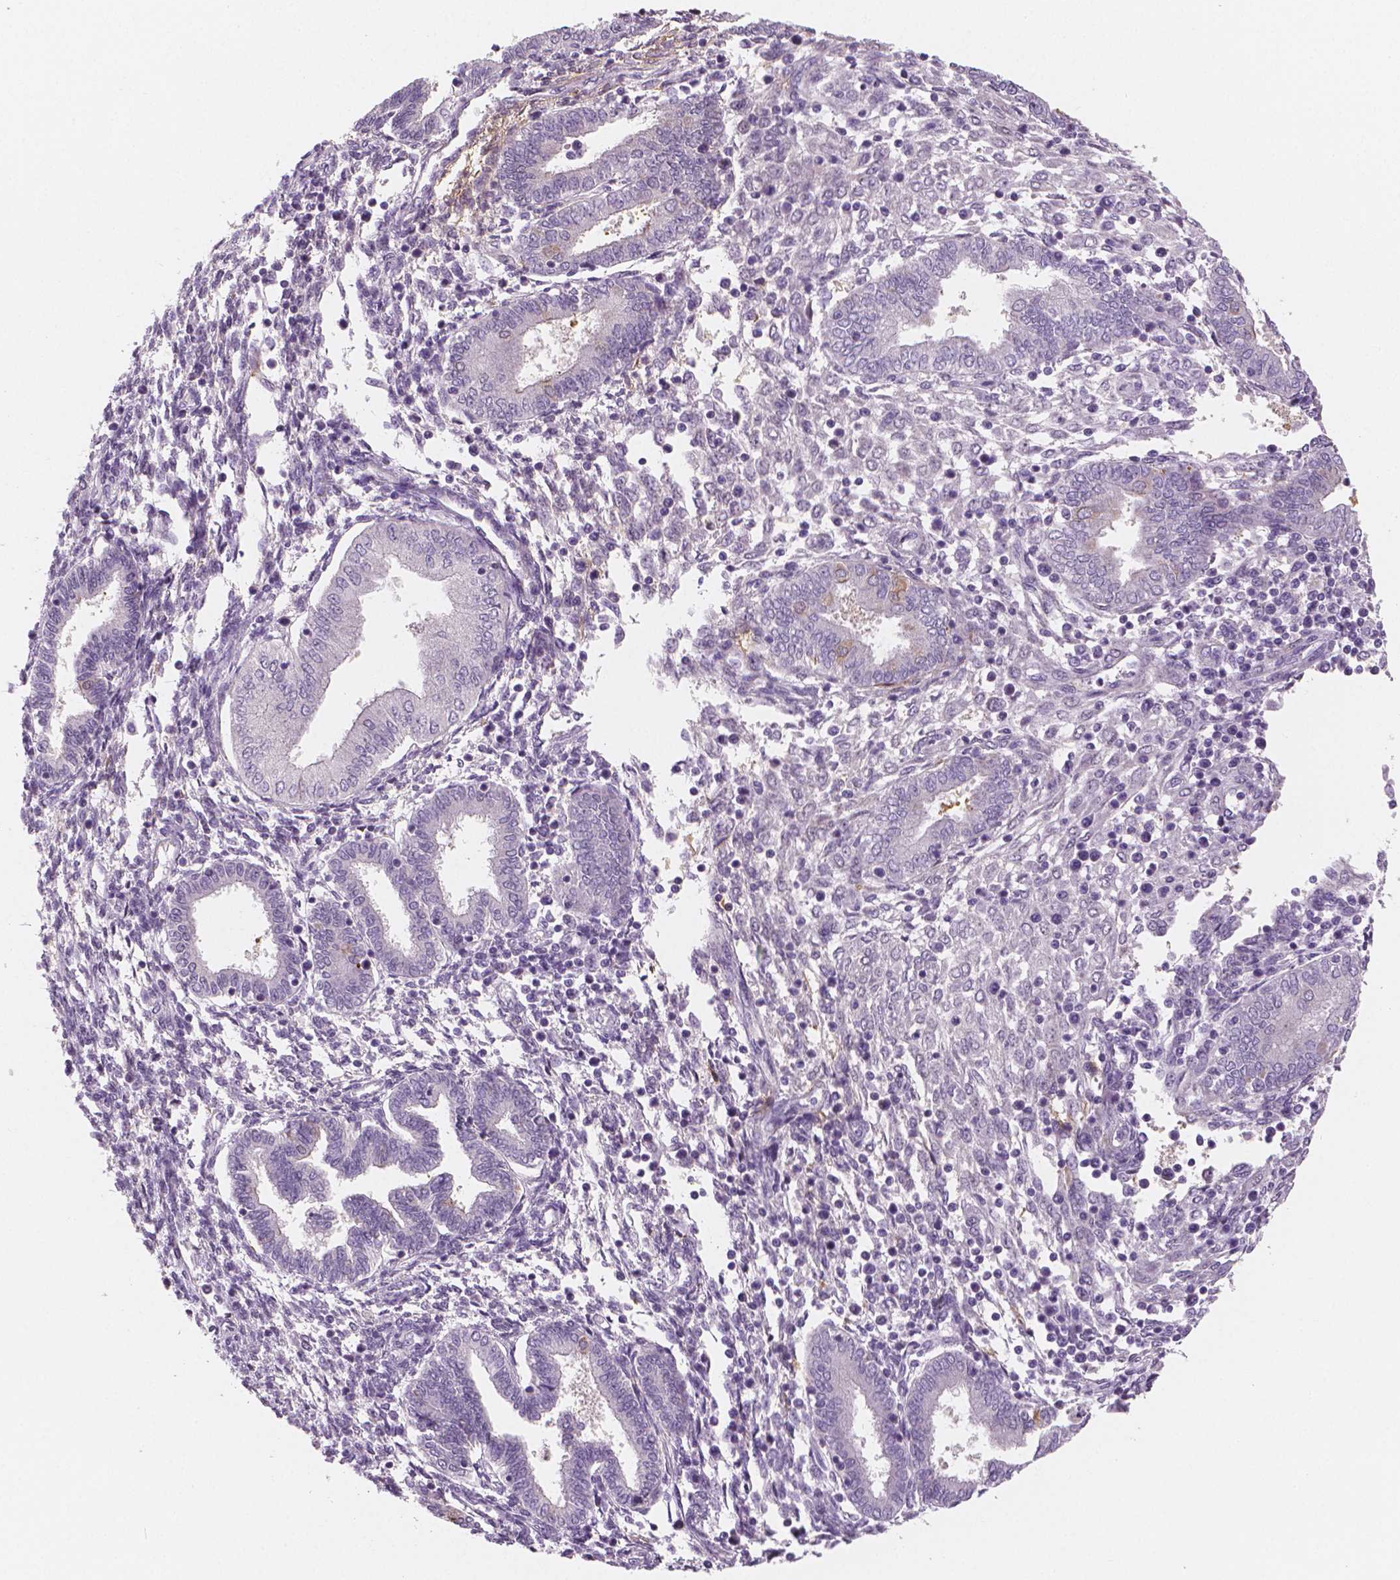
{"staining": {"intensity": "negative", "quantity": "none", "location": "none"}, "tissue": "endometrium", "cell_type": "Cells in endometrial stroma", "image_type": "normal", "snomed": [{"axis": "morphology", "description": "Normal tissue, NOS"}, {"axis": "topography", "description": "Endometrium"}], "caption": "This is an immunohistochemistry (IHC) histopathology image of normal human endometrium. There is no positivity in cells in endometrial stroma.", "gene": "APOA4", "patient": {"sex": "female", "age": 42}}